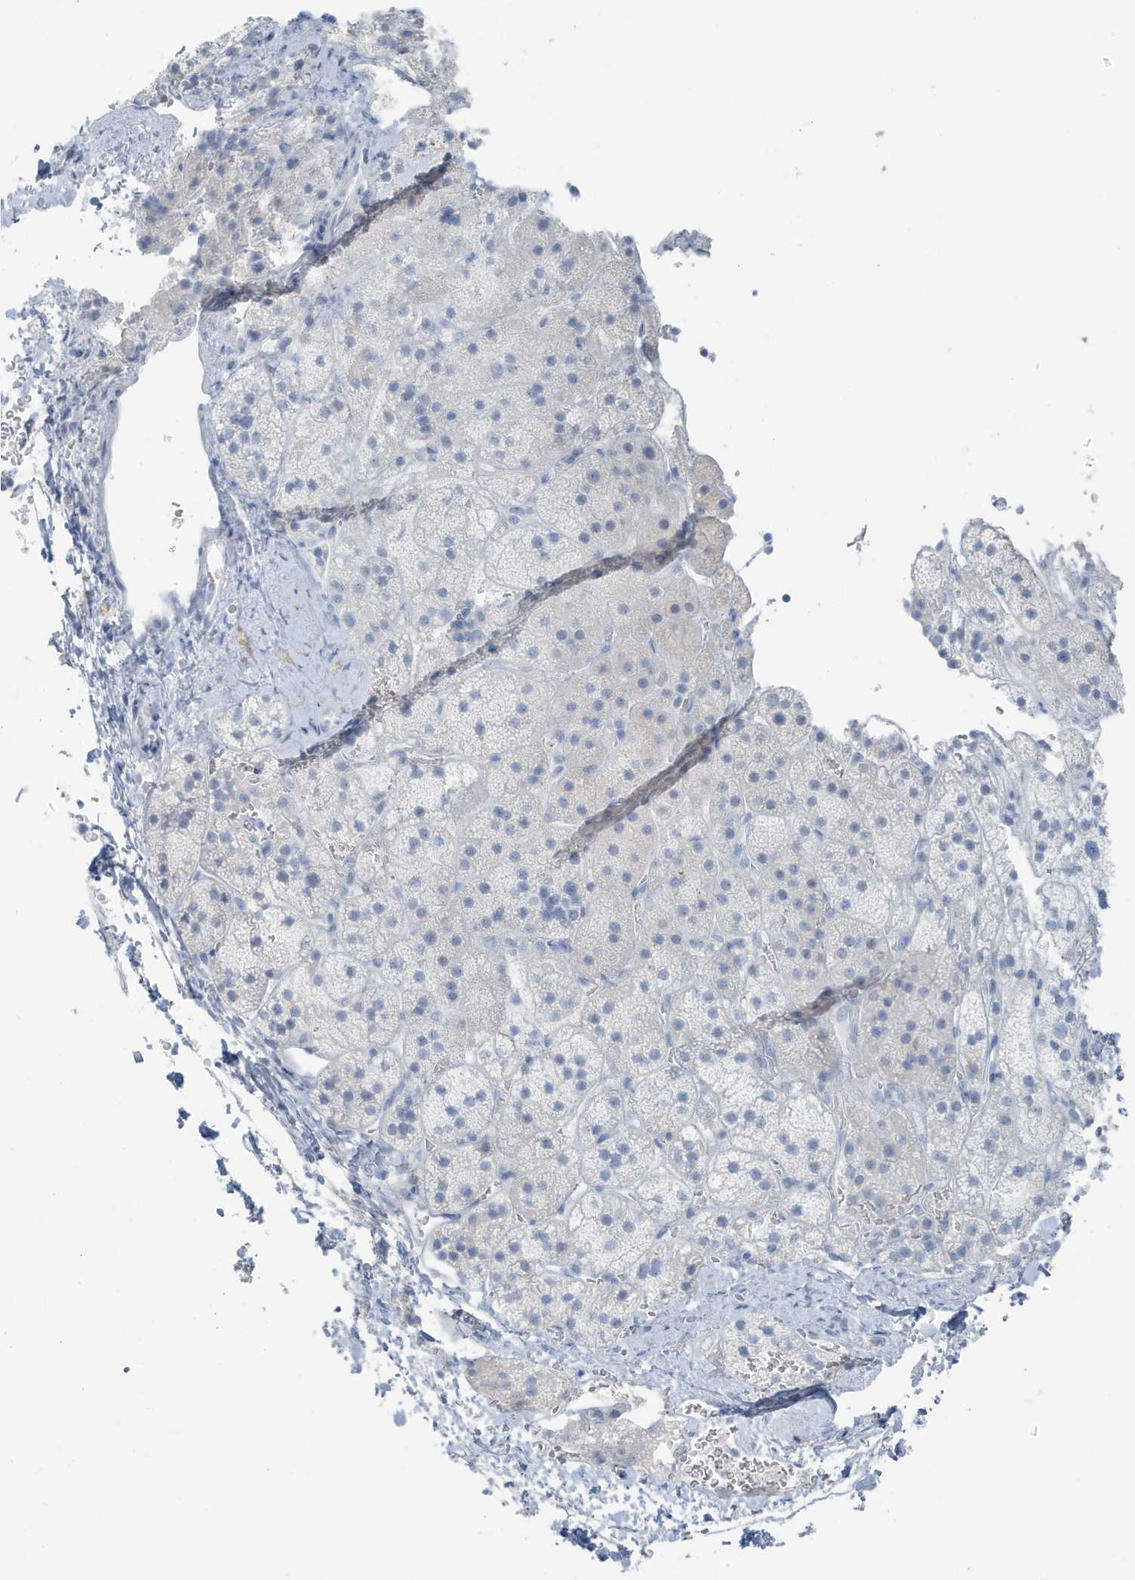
{"staining": {"intensity": "negative", "quantity": "none", "location": "none"}, "tissue": "adrenal gland", "cell_type": "Glandular cells", "image_type": "normal", "snomed": [{"axis": "morphology", "description": "Normal tissue, NOS"}, {"axis": "topography", "description": "Adrenal gland"}], "caption": "Glandular cells show no significant protein positivity in benign adrenal gland.", "gene": "ZFP64", "patient": {"sex": "female", "age": 44}}